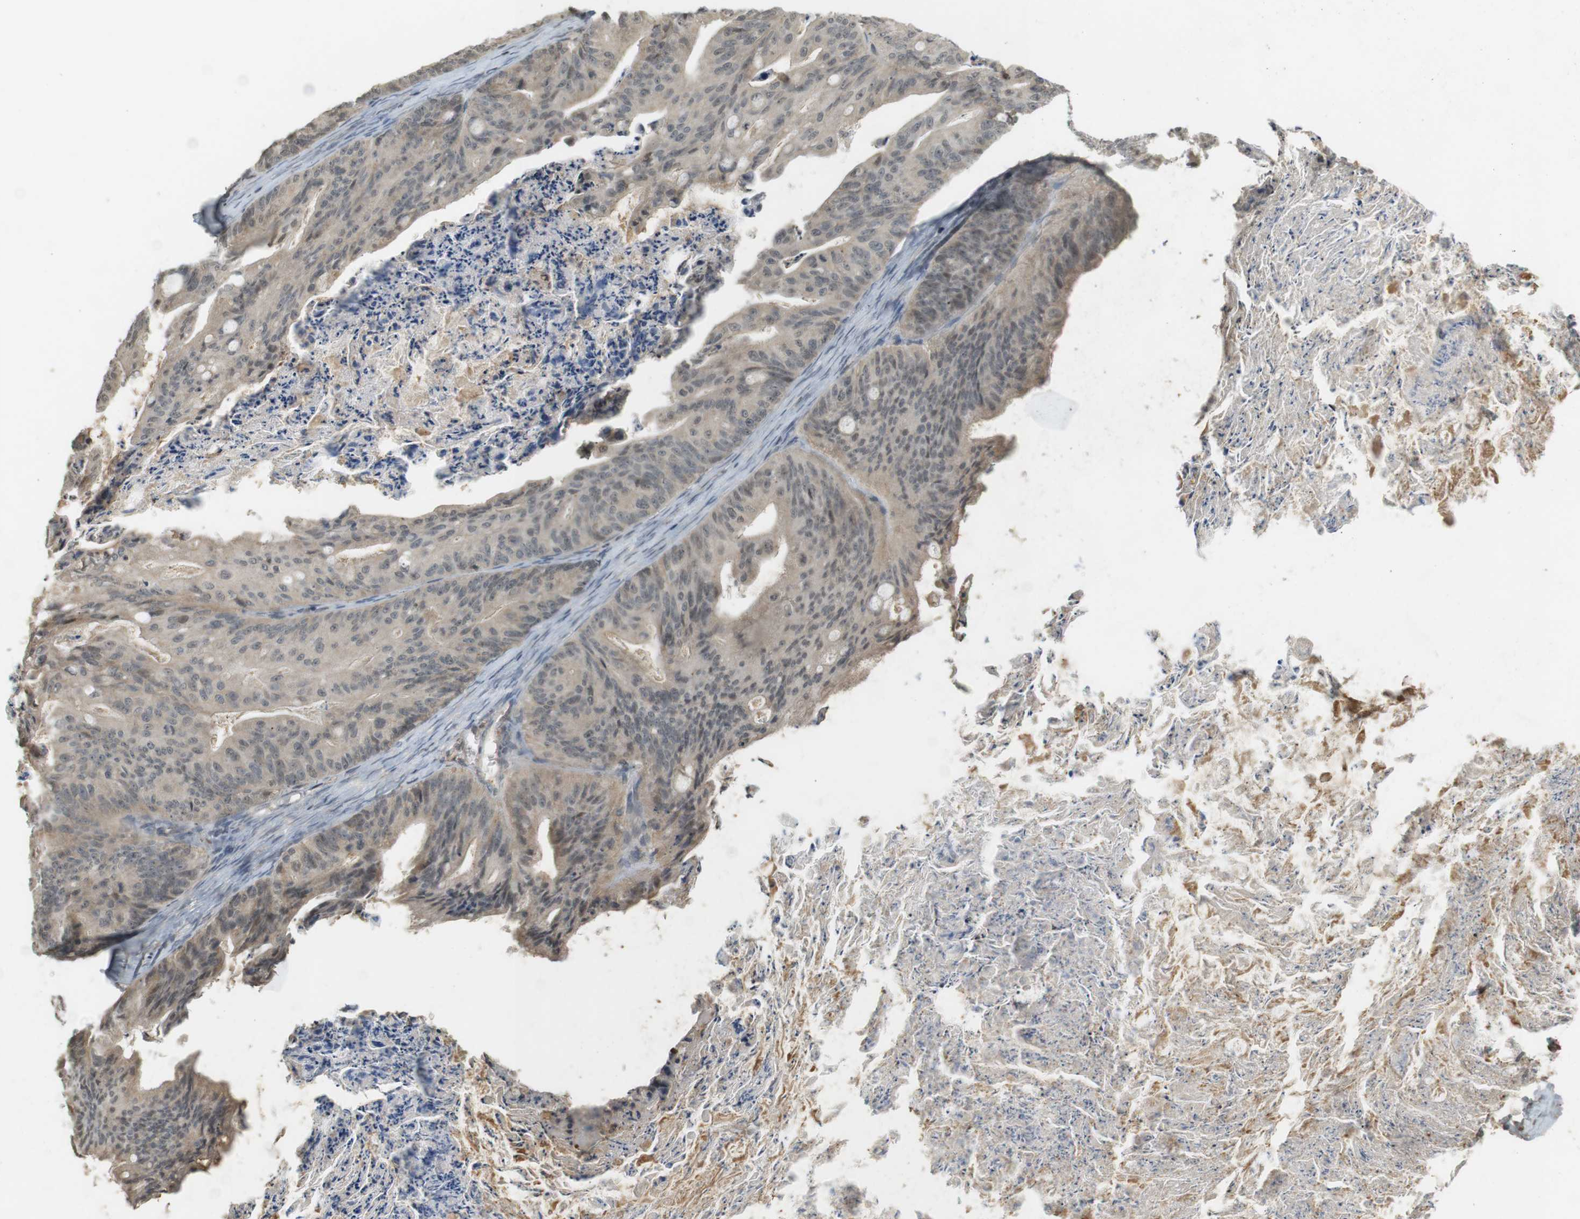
{"staining": {"intensity": "negative", "quantity": "none", "location": "none"}, "tissue": "ovarian cancer", "cell_type": "Tumor cells", "image_type": "cancer", "snomed": [{"axis": "morphology", "description": "Cystadenocarcinoma, mucinous, NOS"}, {"axis": "topography", "description": "Ovary"}], "caption": "This is an immunohistochemistry (IHC) micrograph of ovarian mucinous cystadenocarcinoma. There is no expression in tumor cells.", "gene": "SRR", "patient": {"sex": "female", "age": 37}}